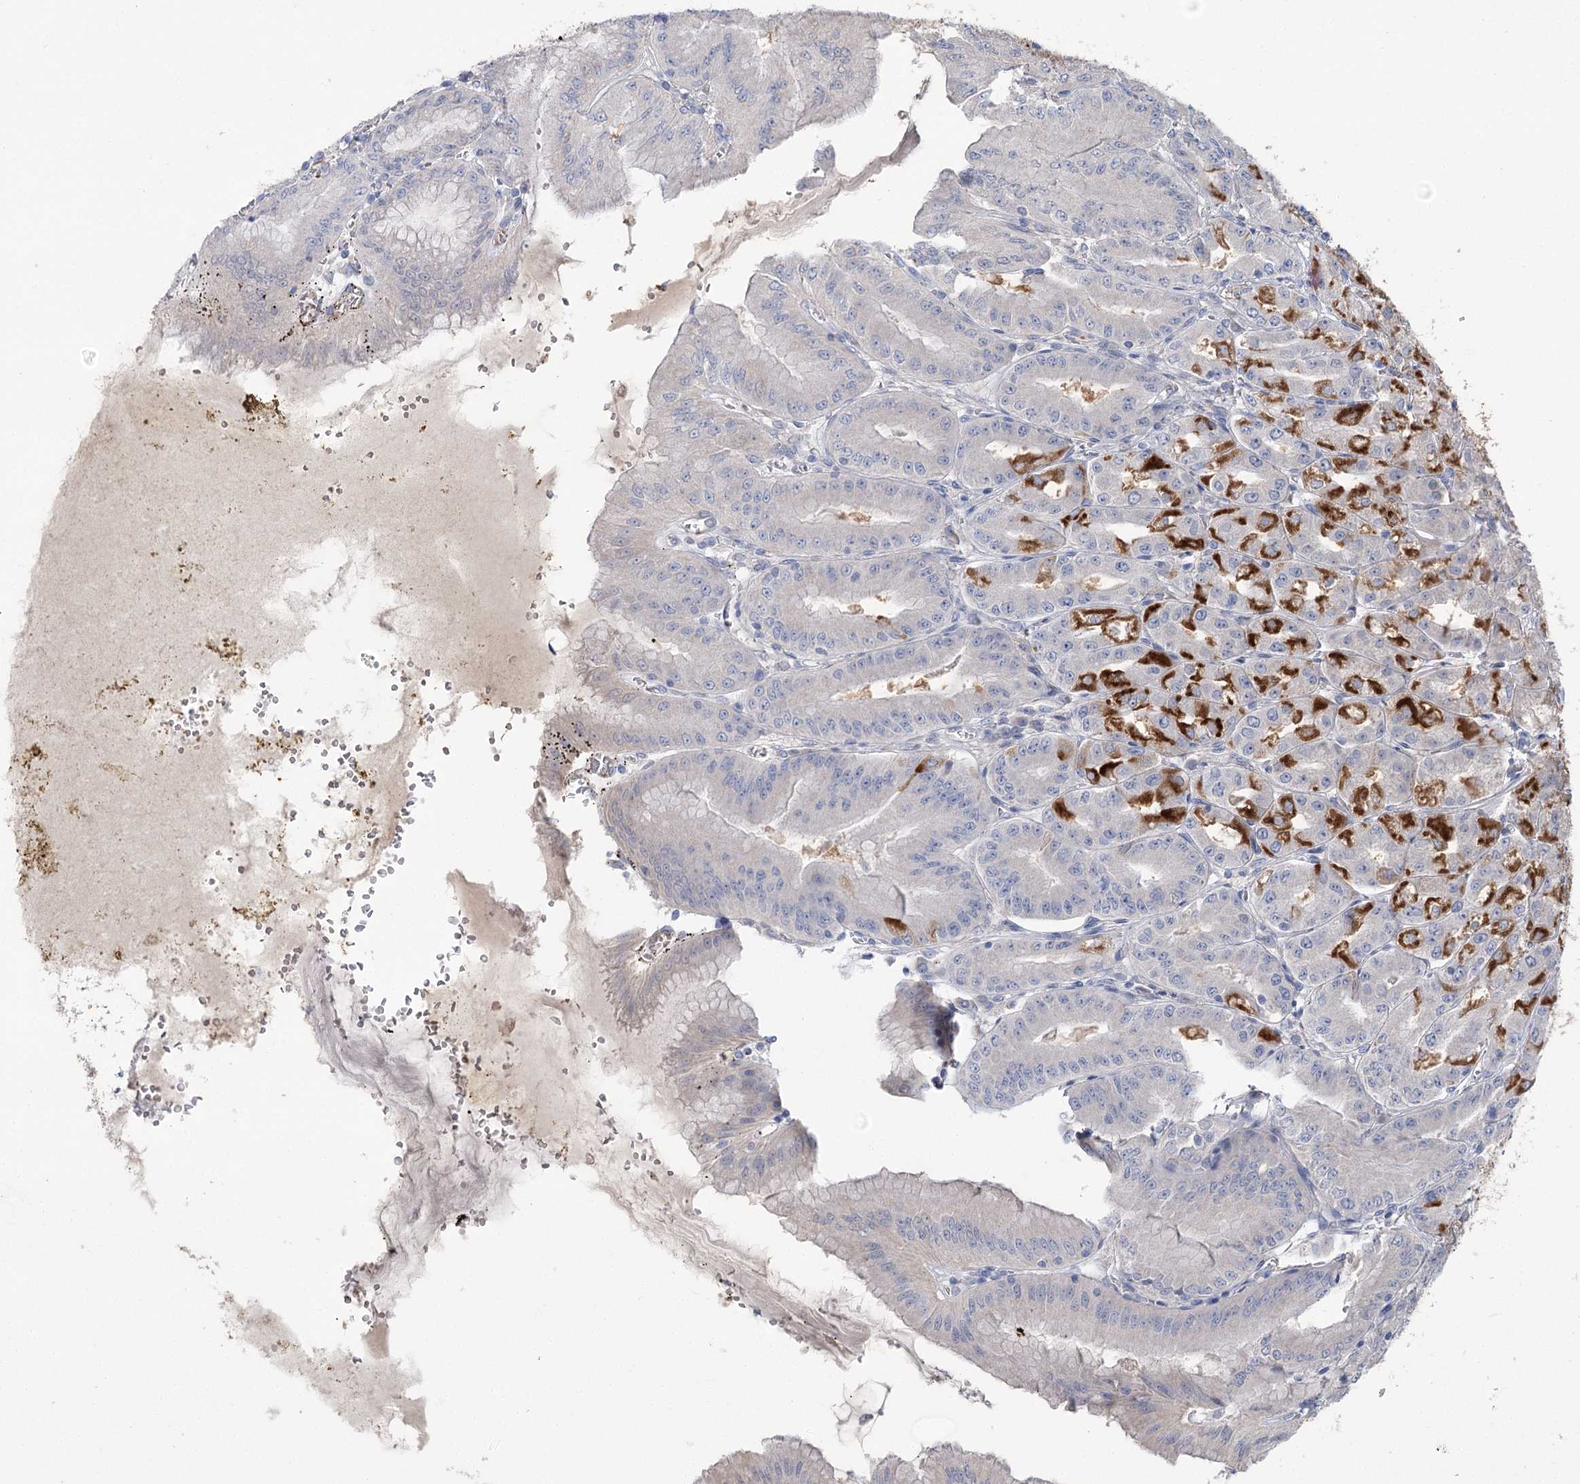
{"staining": {"intensity": "strong", "quantity": "25%-75%", "location": "cytoplasmic/membranous"}, "tissue": "stomach", "cell_type": "Glandular cells", "image_type": "normal", "snomed": [{"axis": "morphology", "description": "Normal tissue, NOS"}, {"axis": "topography", "description": "Stomach, upper"}, {"axis": "topography", "description": "Stomach, lower"}], "caption": "Immunohistochemistry (IHC) histopathology image of unremarkable human stomach stained for a protein (brown), which exhibits high levels of strong cytoplasmic/membranous expression in about 25%-75% of glandular cells.", "gene": "SLC9A3", "patient": {"sex": "male", "age": 71}}